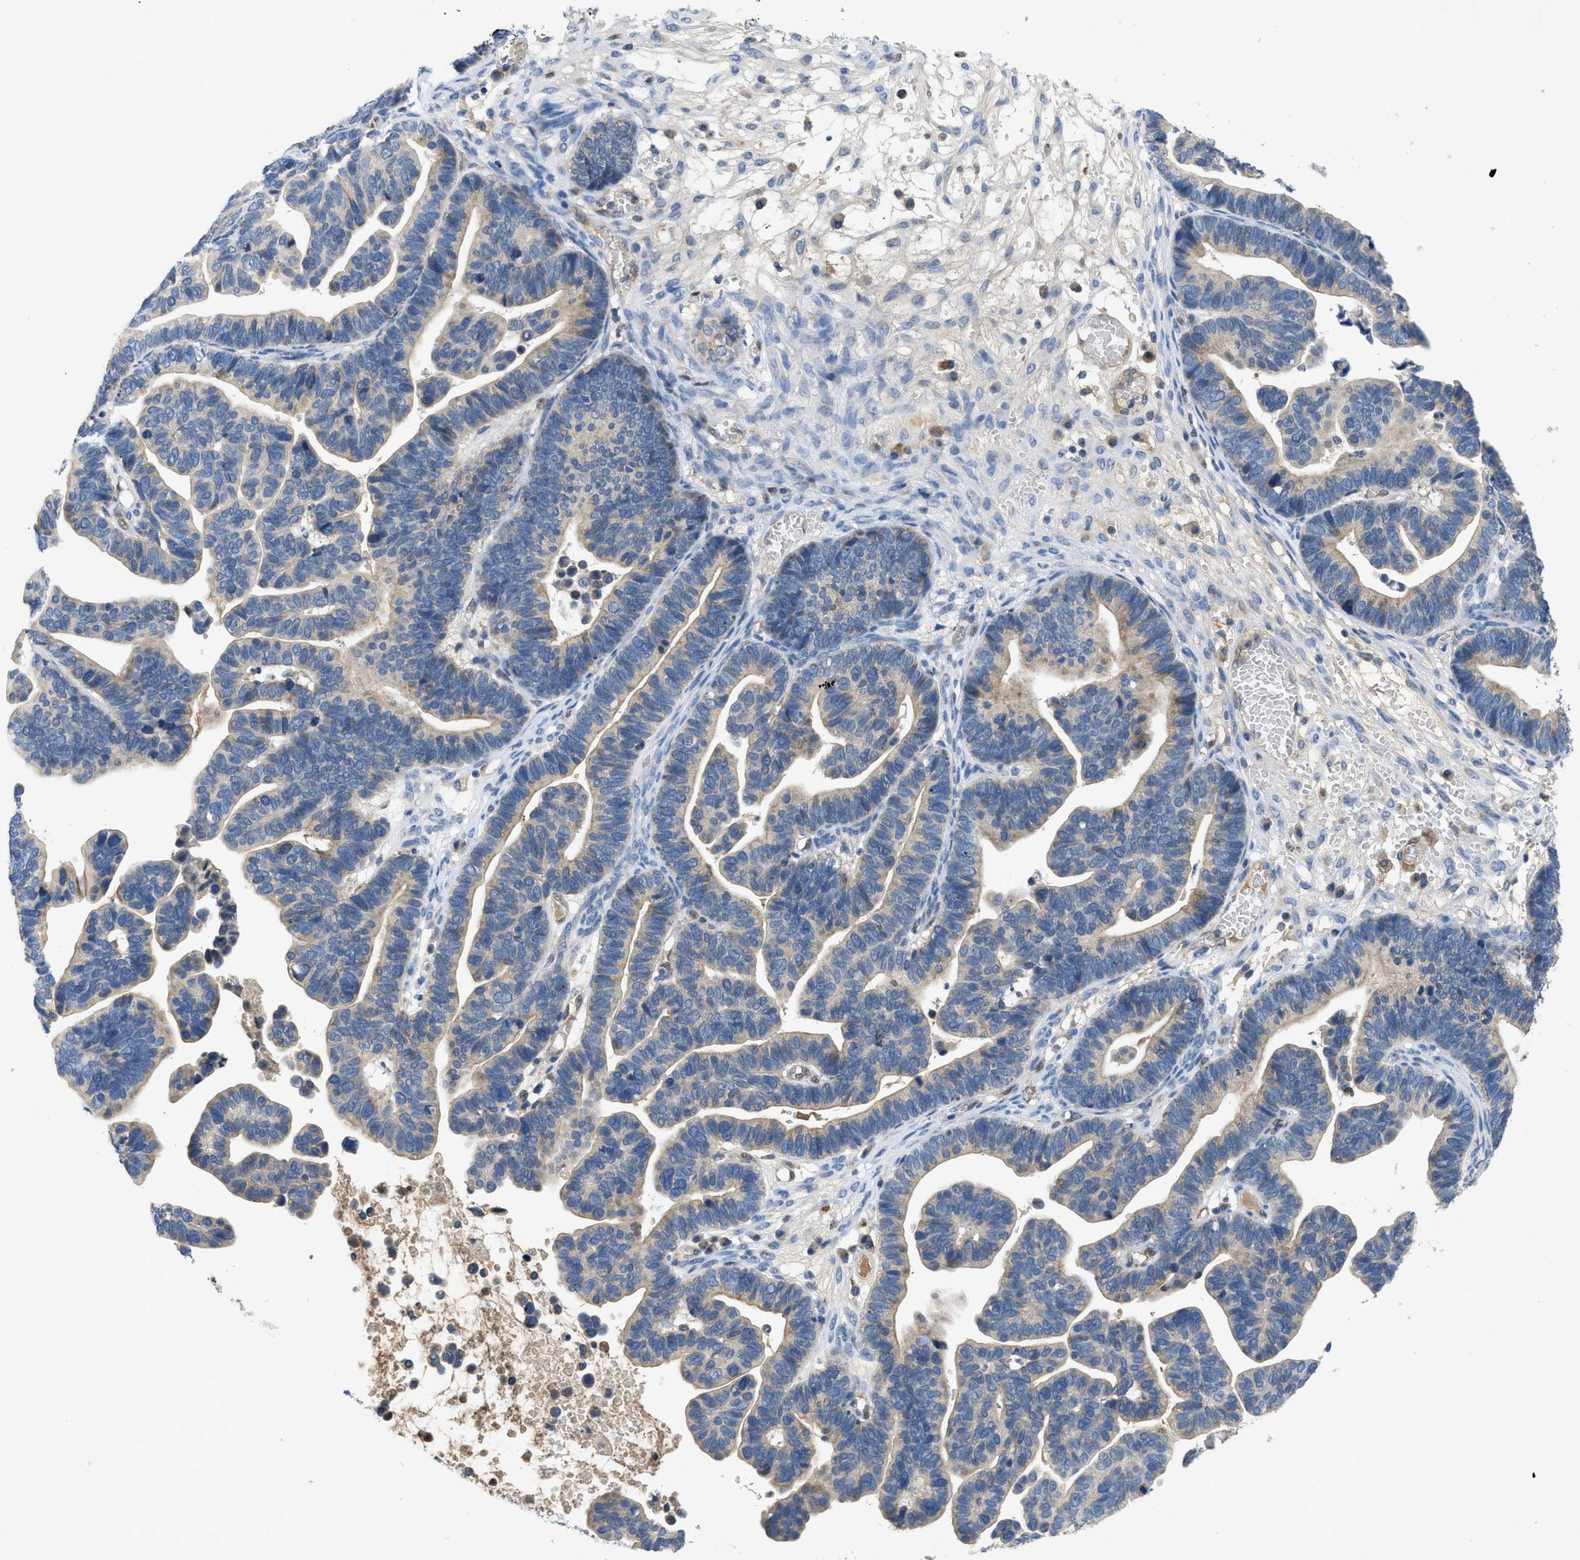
{"staining": {"intensity": "weak", "quantity": ">75%", "location": "cytoplasmic/membranous"}, "tissue": "ovarian cancer", "cell_type": "Tumor cells", "image_type": "cancer", "snomed": [{"axis": "morphology", "description": "Cystadenocarcinoma, serous, NOS"}, {"axis": "topography", "description": "Ovary"}], "caption": "Immunohistochemical staining of ovarian serous cystadenocarcinoma displays weak cytoplasmic/membranous protein positivity in approximately >75% of tumor cells.", "gene": "PNKD", "patient": {"sex": "female", "age": 56}}